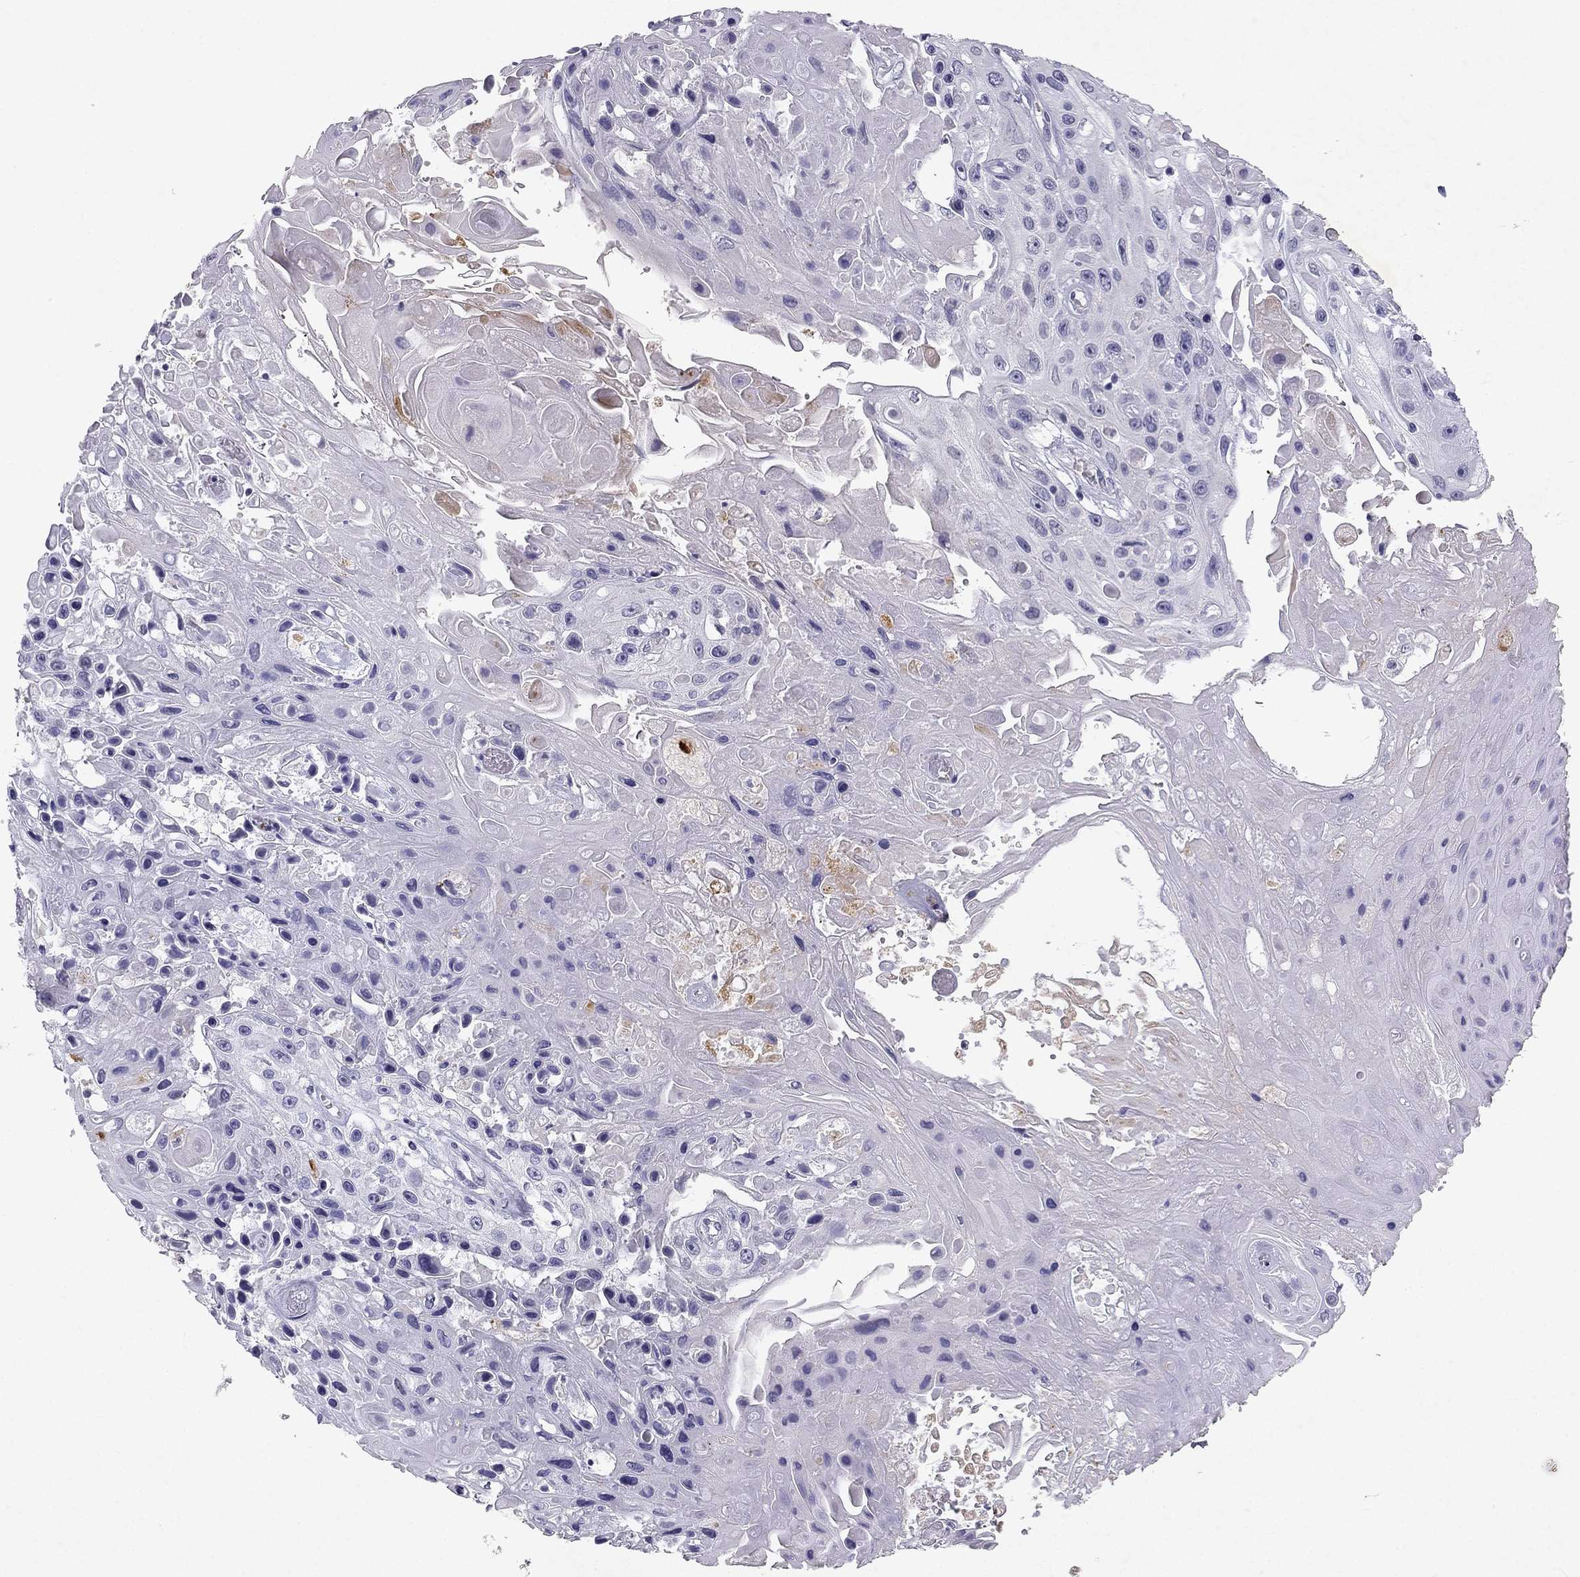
{"staining": {"intensity": "negative", "quantity": "none", "location": "none"}, "tissue": "skin cancer", "cell_type": "Tumor cells", "image_type": "cancer", "snomed": [{"axis": "morphology", "description": "Squamous cell carcinoma, NOS"}, {"axis": "topography", "description": "Skin"}], "caption": "Squamous cell carcinoma (skin) was stained to show a protein in brown. There is no significant positivity in tumor cells.", "gene": "SLC6A4", "patient": {"sex": "male", "age": 82}}